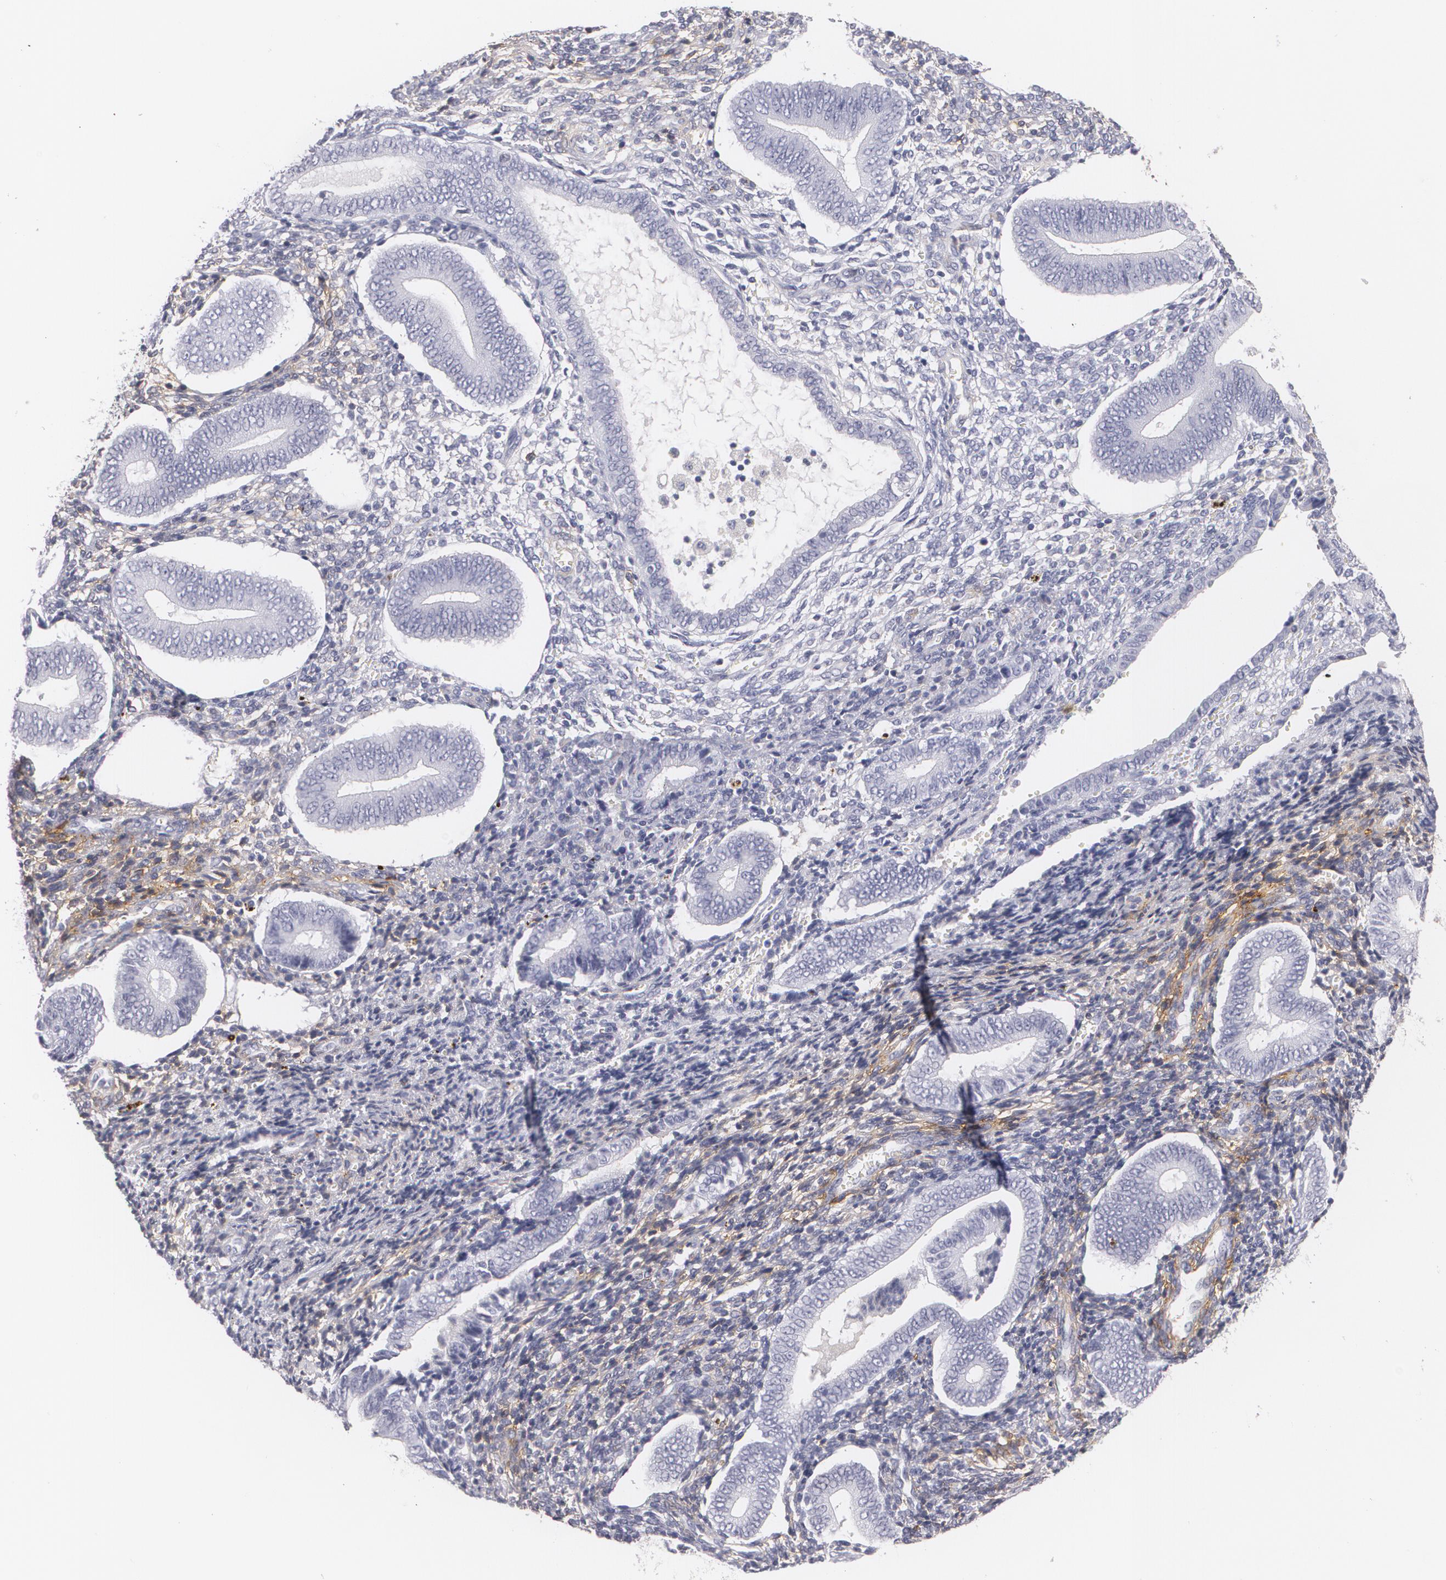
{"staining": {"intensity": "negative", "quantity": "none", "location": "none"}, "tissue": "endometrium", "cell_type": "Cells in endometrial stroma", "image_type": "normal", "snomed": [{"axis": "morphology", "description": "Normal tissue, NOS"}, {"axis": "topography", "description": "Uterus"}, {"axis": "topography", "description": "Endometrium"}], "caption": "Image shows no significant protein positivity in cells in endometrial stroma of unremarkable endometrium. (DAB IHC with hematoxylin counter stain).", "gene": "NGFR", "patient": {"sex": "female", "age": 33}}